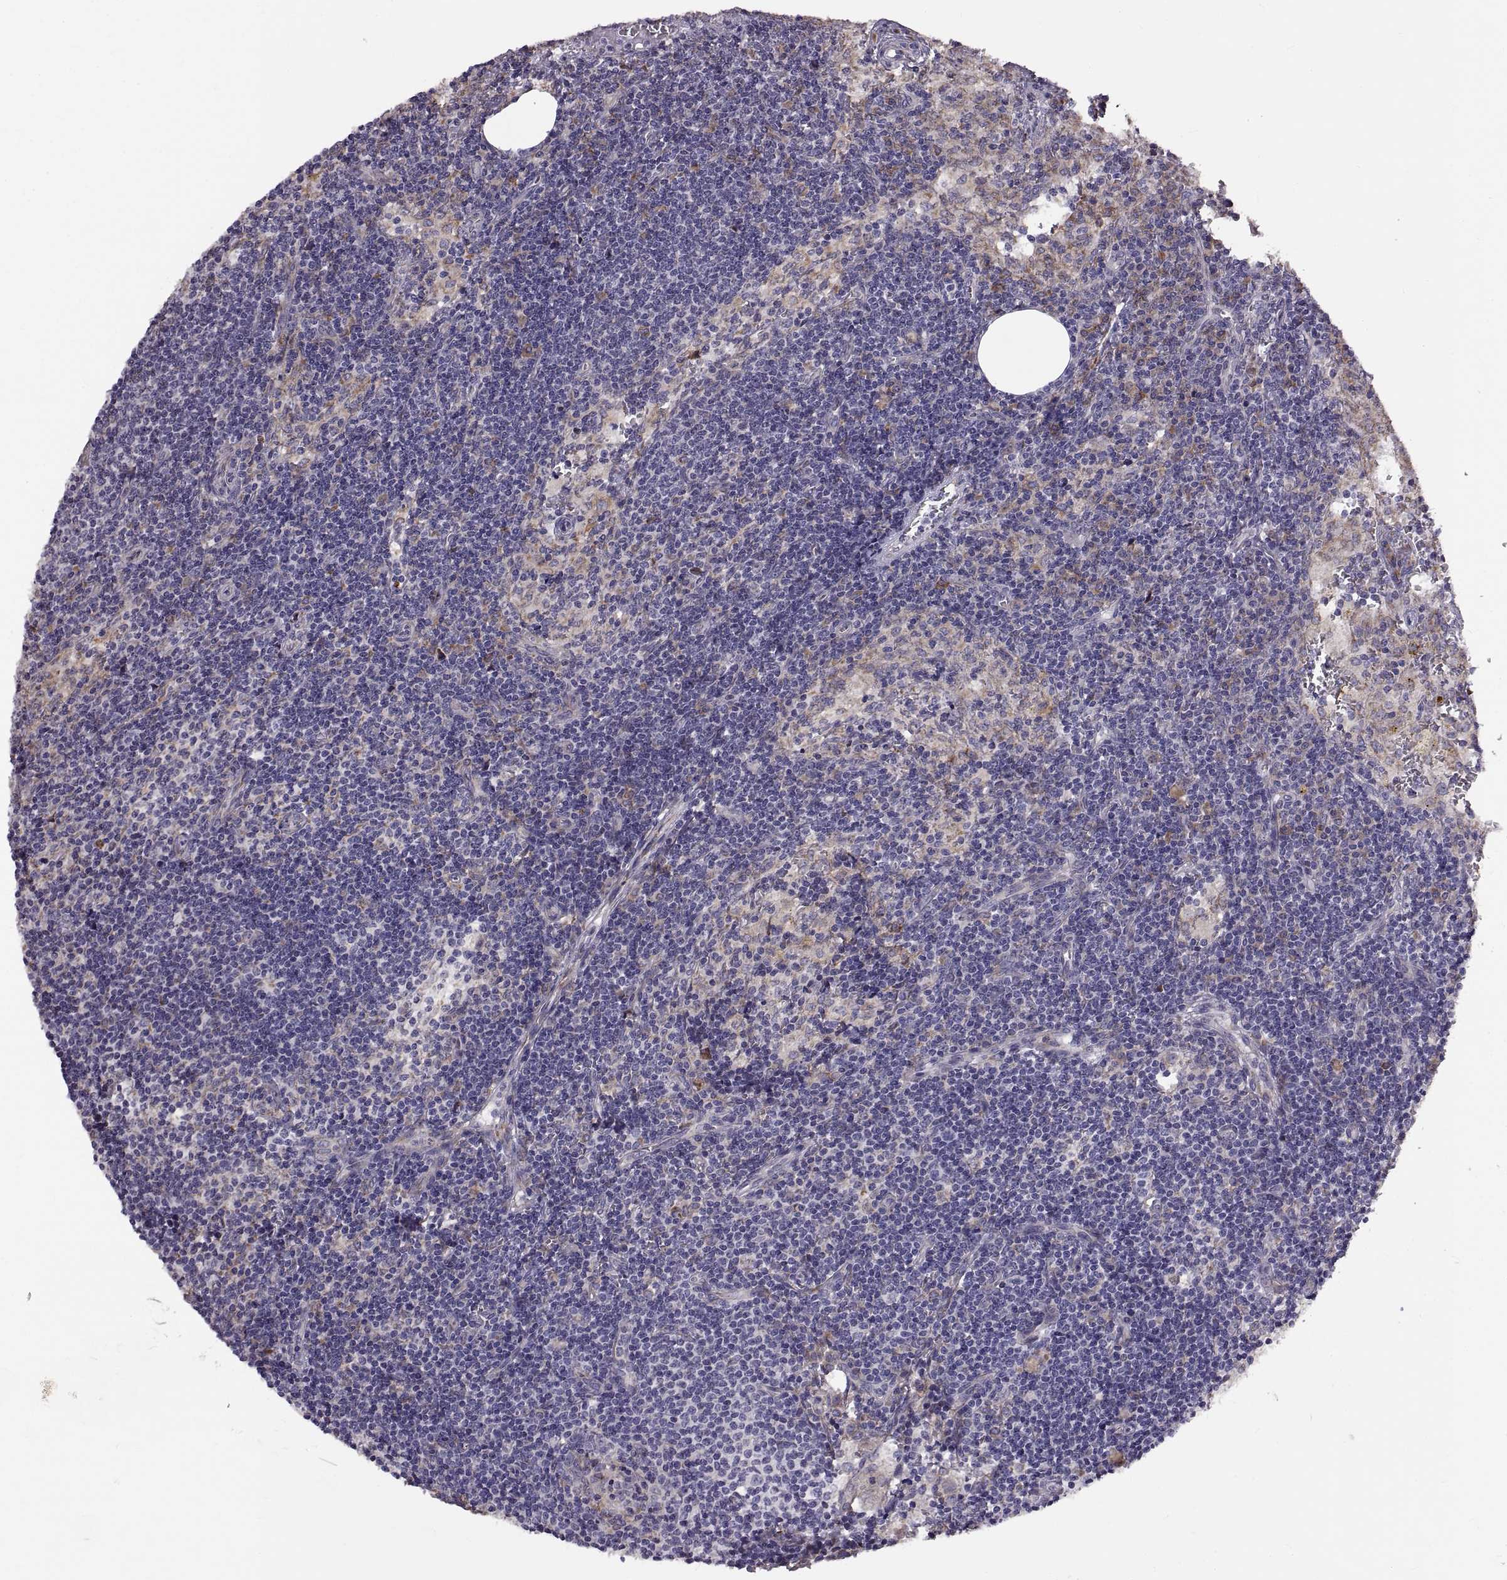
{"staining": {"intensity": "negative", "quantity": "none", "location": "none"}, "tissue": "lymph node", "cell_type": "Germinal center cells", "image_type": "normal", "snomed": [{"axis": "morphology", "description": "Normal tissue, NOS"}, {"axis": "topography", "description": "Lymph node"}], "caption": "The immunohistochemistry histopathology image has no significant staining in germinal center cells of lymph node.", "gene": "PLEKHB2", "patient": {"sex": "female", "age": 50}}